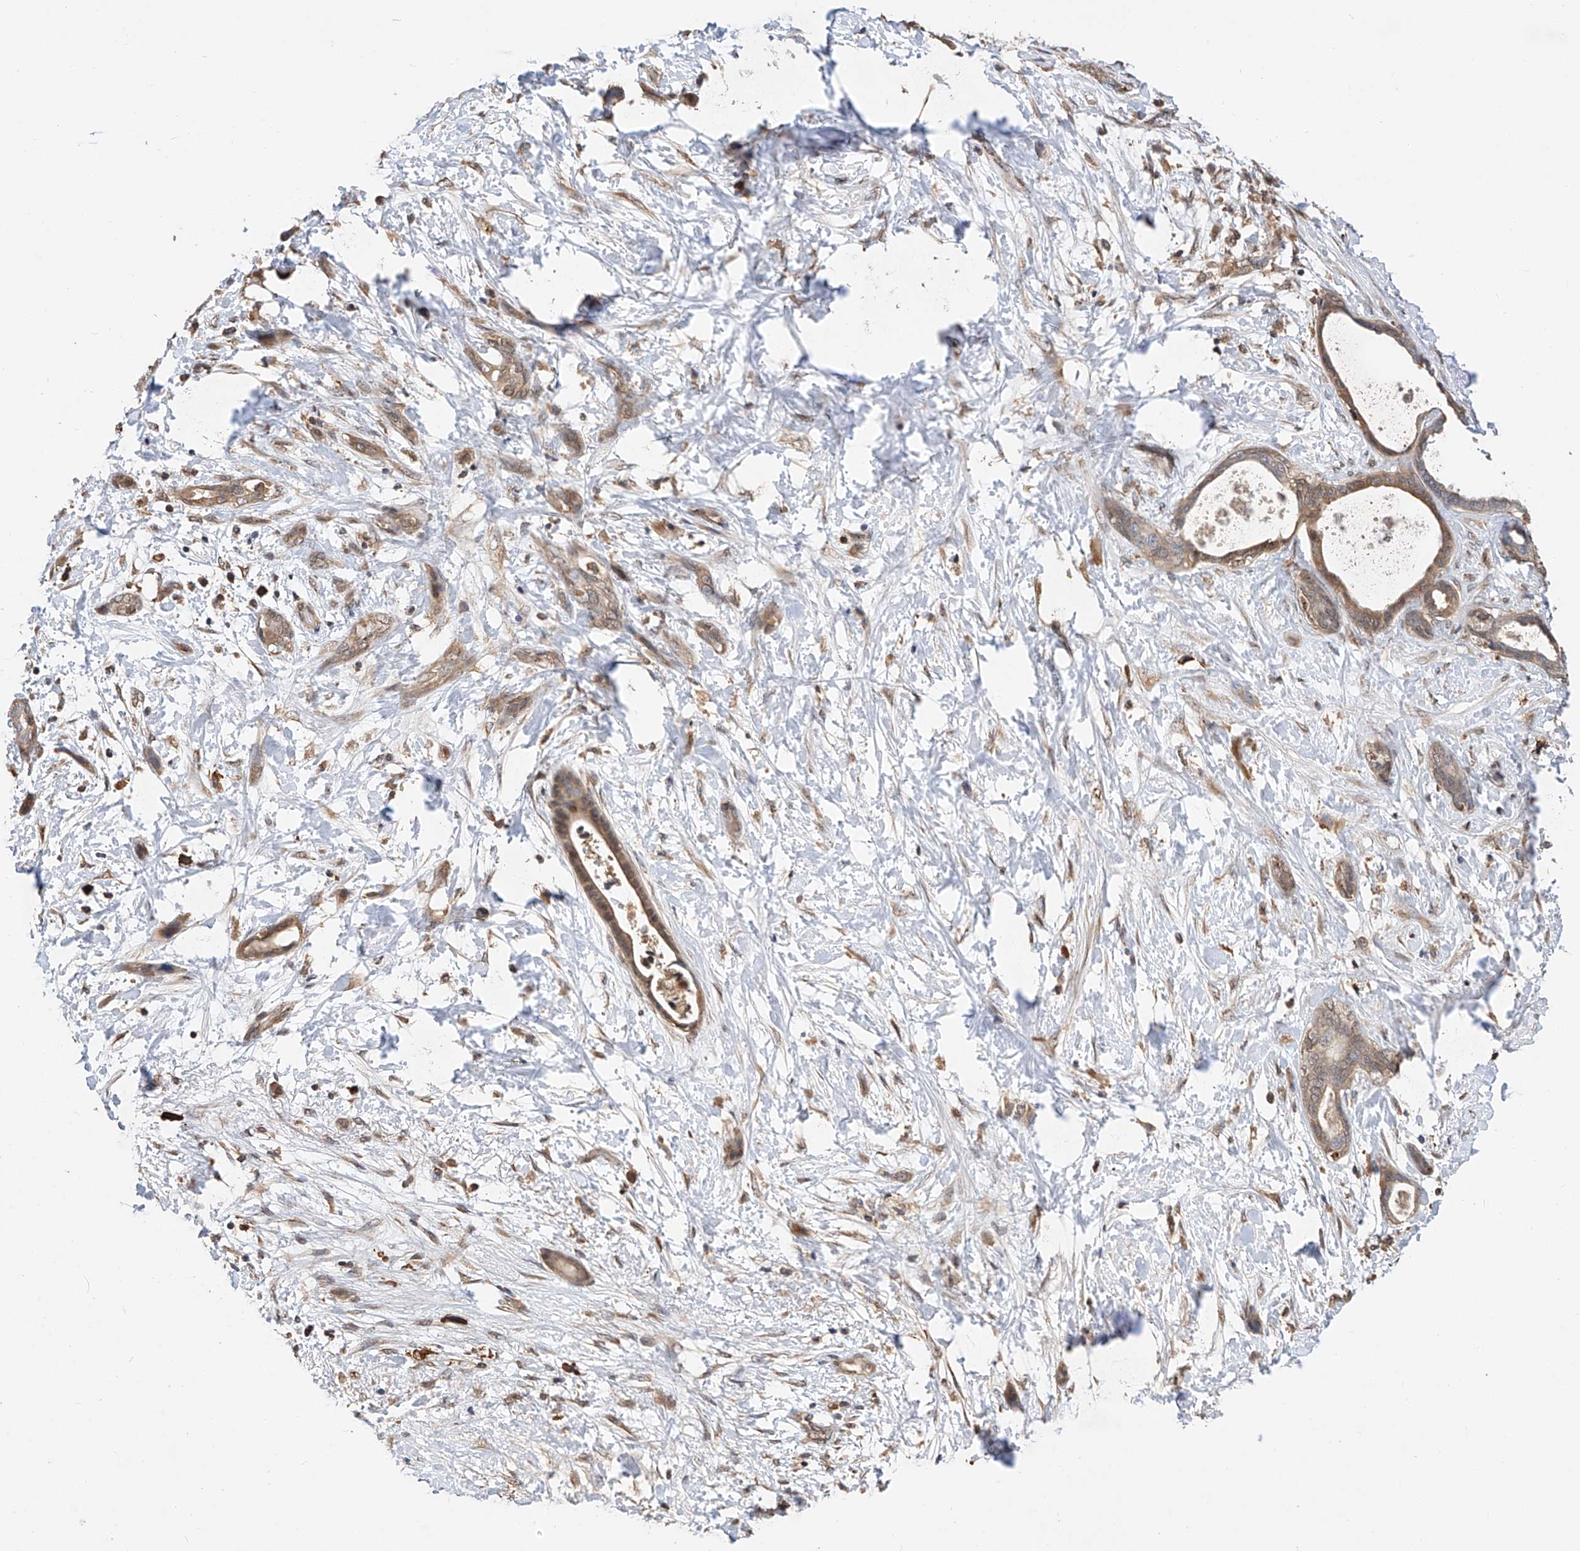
{"staining": {"intensity": "weak", "quantity": ">75%", "location": "cytoplasmic/membranous"}, "tissue": "pancreatic cancer", "cell_type": "Tumor cells", "image_type": "cancer", "snomed": [{"axis": "morphology", "description": "Normal tissue, NOS"}, {"axis": "morphology", "description": "Adenocarcinoma, NOS"}, {"axis": "topography", "description": "Pancreas"}, {"axis": "topography", "description": "Peripheral nerve tissue"}], "caption": "The image demonstrates immunohistochemical staining of pancreatic cancer. There is weak cytoplasmic/membranous positivity is identified in about >75% of tumor cells. The protein of interest is stained brown, and the nuclei are stained in blue (DAB (3,3'-diaminobenzidine) IHC with brightfield microscopy, high magnification).", "gene": "RILPL2", "patient": {"sex": "female", "age": 63}}